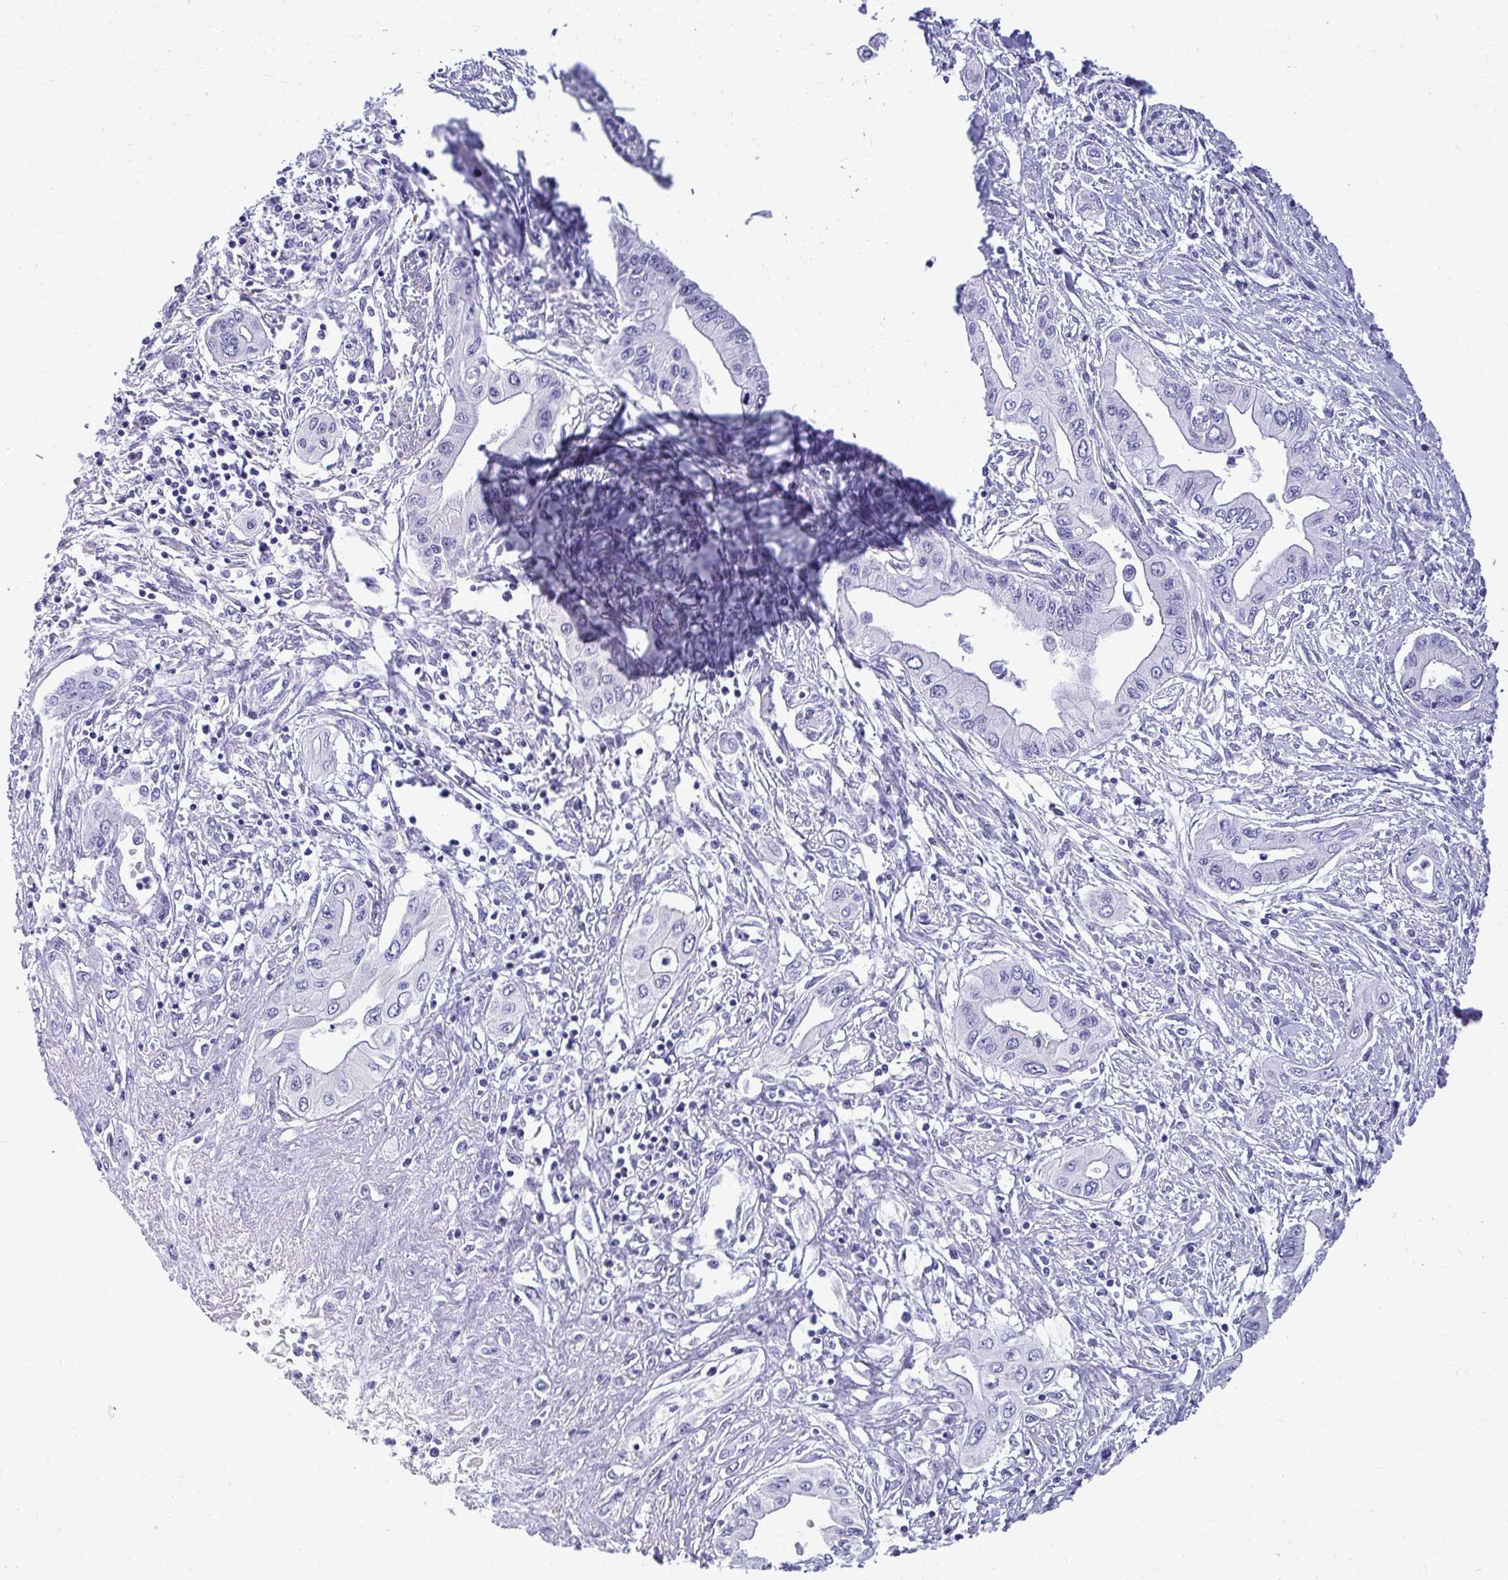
{"staining": {"intensity": "negative", "quantity": "none", "location": "none"}, "tissue": "pancreatic cancer", "cell_type": "Tumor cells", "image_type": "cancer", "snomed": [{"axis": "morphology", "description": "Adenocarcinoma, NOS"}, {"axis": "topography", "description": "Pancreas"}], "caption": "Pancreatic cancer was stained to show a protein in brown. There is no significant positivity in tumor cells.", "gene": "AIG1", "patient": {"sex": "female", "age": 62}}